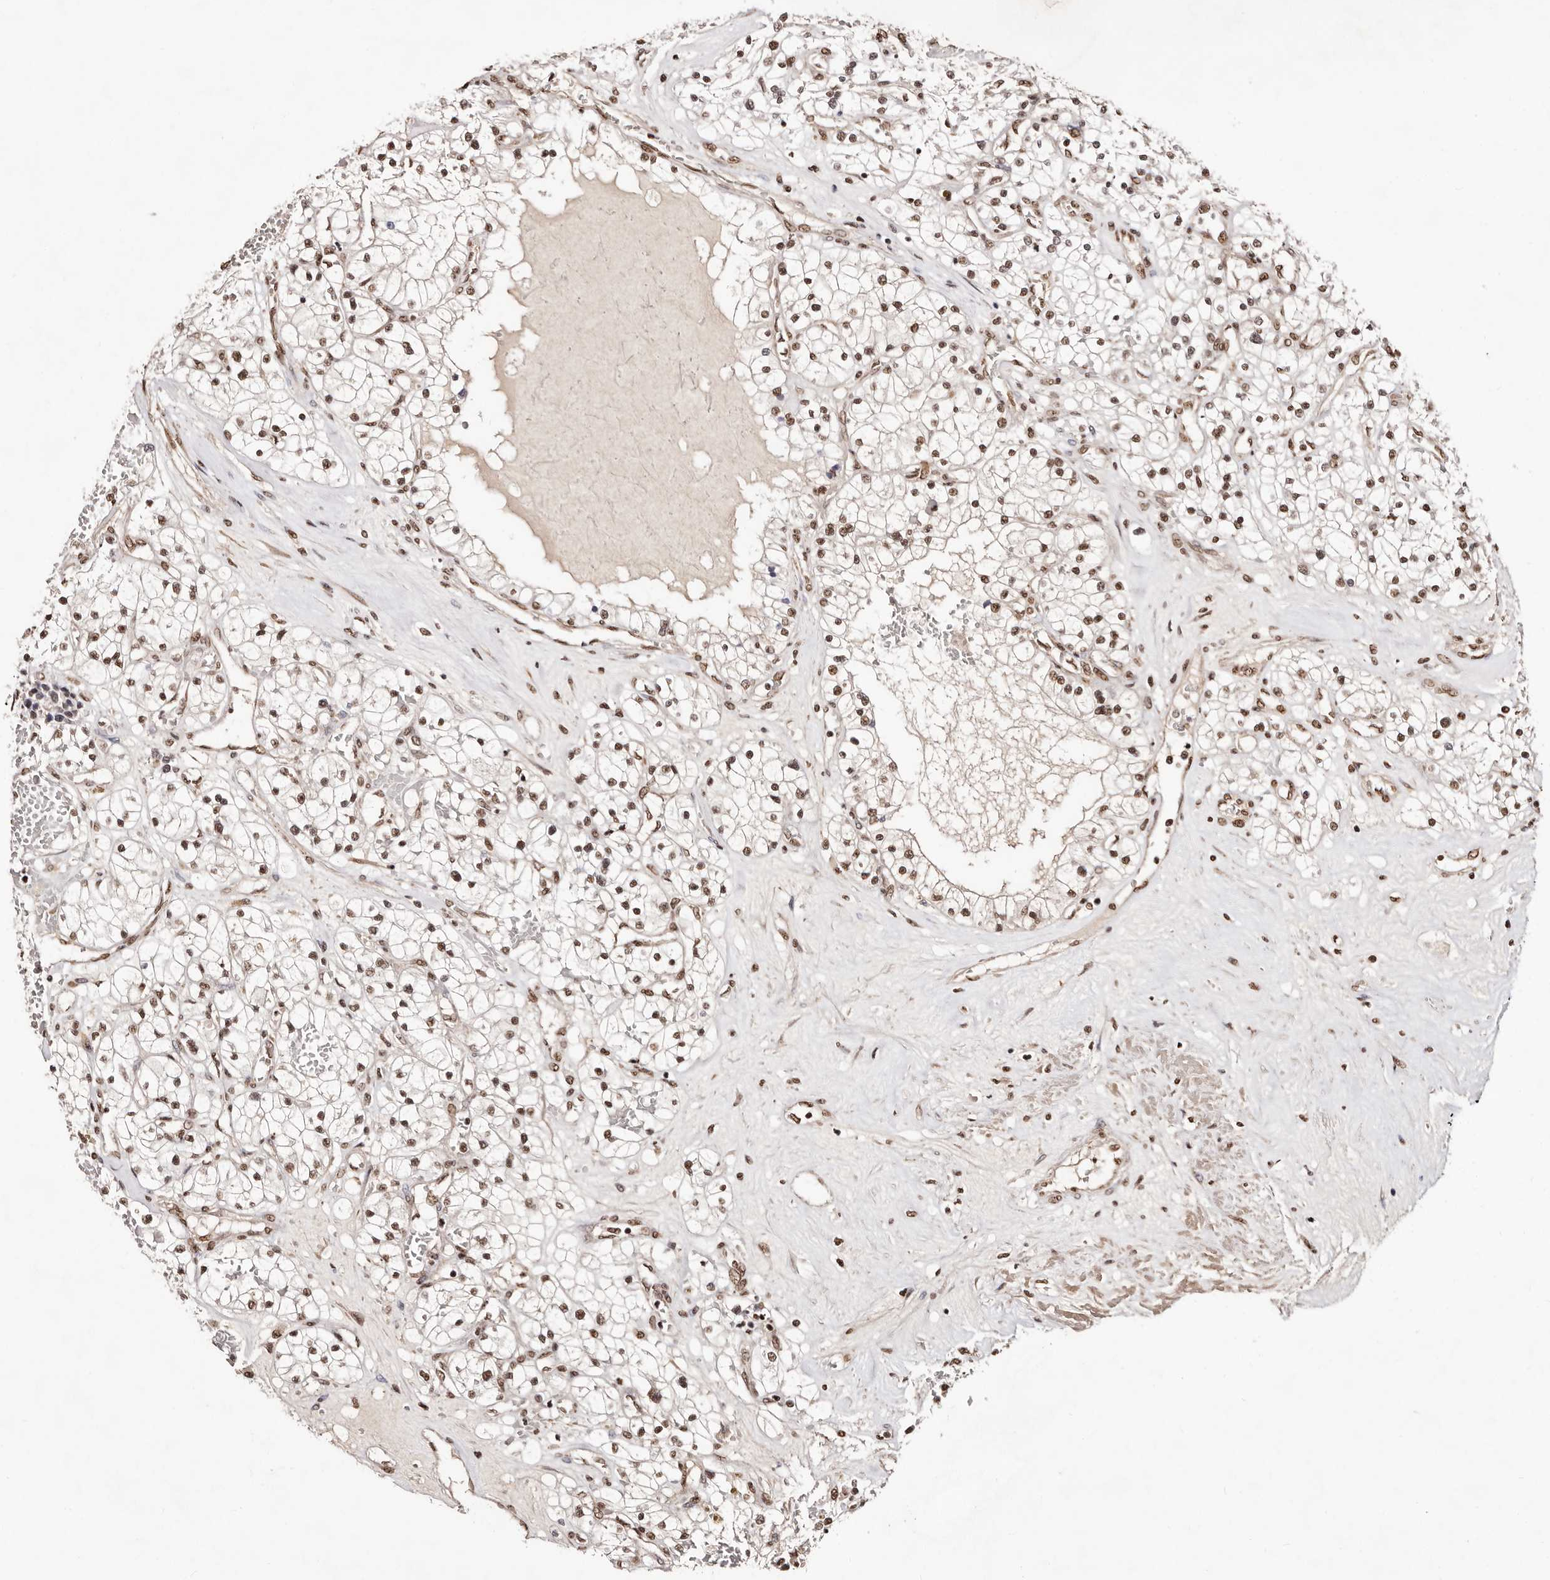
{"staining": {"intensity": "moderate", "quantity": ">75%", "location": "nuclear"}, "tissue": "renal cancer", "cell_type": "Tumor cells", "image_type": "cancer", "snomed": [{"axis": "morphology", "description": "Normal tissue, NOS"}, {"axis": "morphology", "description": "Adenocarcinoma, NOS"}, {"axis": "topography", "description": "Kidney"}], "caption": "Tumor cells display moderate nuclear staining in about >75% of cells in renal adenocarcinoma.", "gene": "BICRAL", "patient": {"sex": "male", "age": 68}}